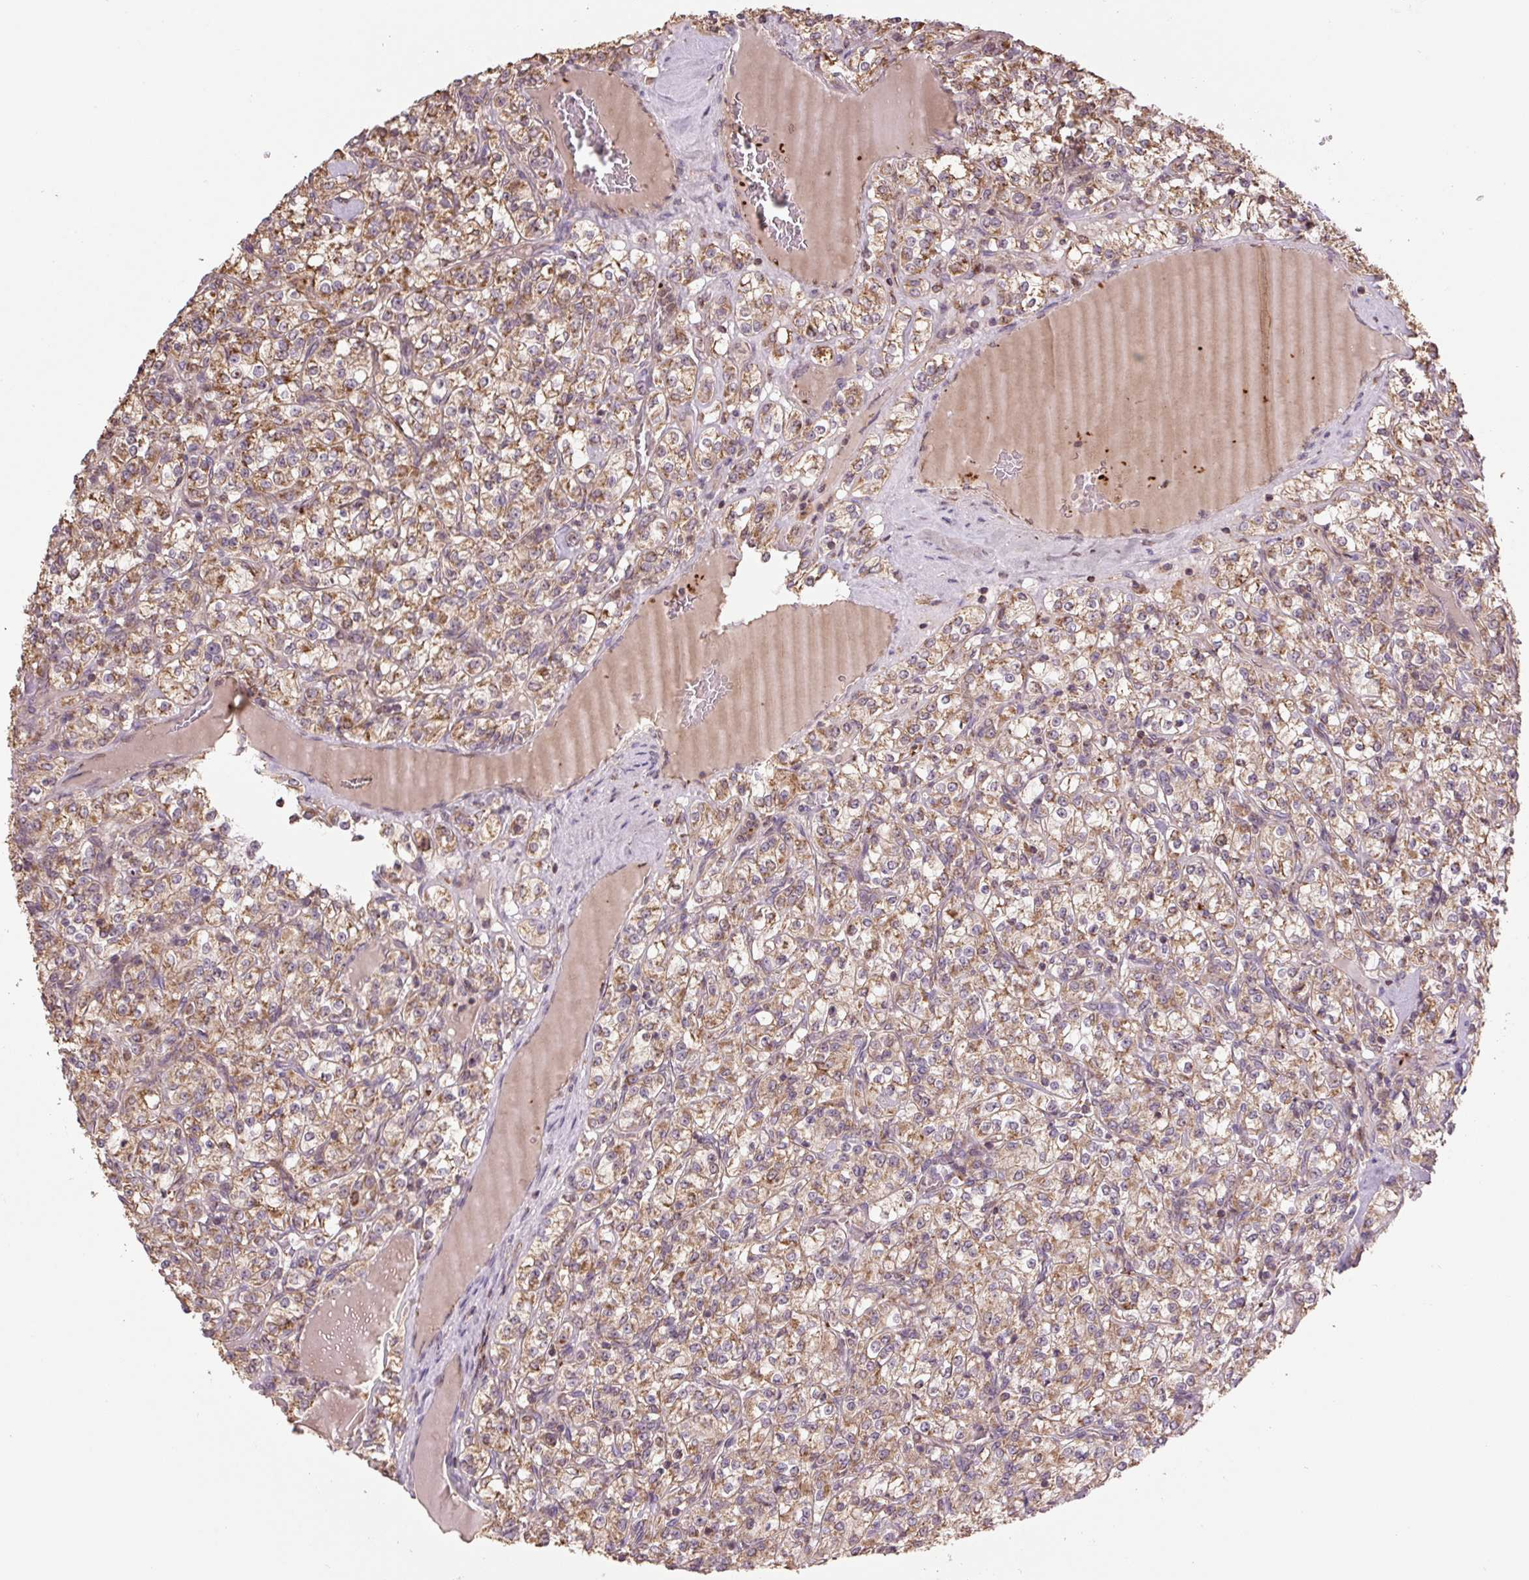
{"staining": {"intensity": "moderate", "quantity": ">75%", "location": "cytoplasmic/membranous"}, "tissue": "renal cancer", "cell_type": "Tumor cells", "image_type": "cancer", "snomed": [{"axis": "morphology", "description": "Adenocarcinoma, NOS"}, {"axis": "topography", "description": "Kidney"}], "caption": "Tumor cells reveal moderate cytoplasmic/membranous expression in about >75% of cells in renal cancer.", "gene": "TMEM160", "patient": {"sex": "male", "age": 77}}